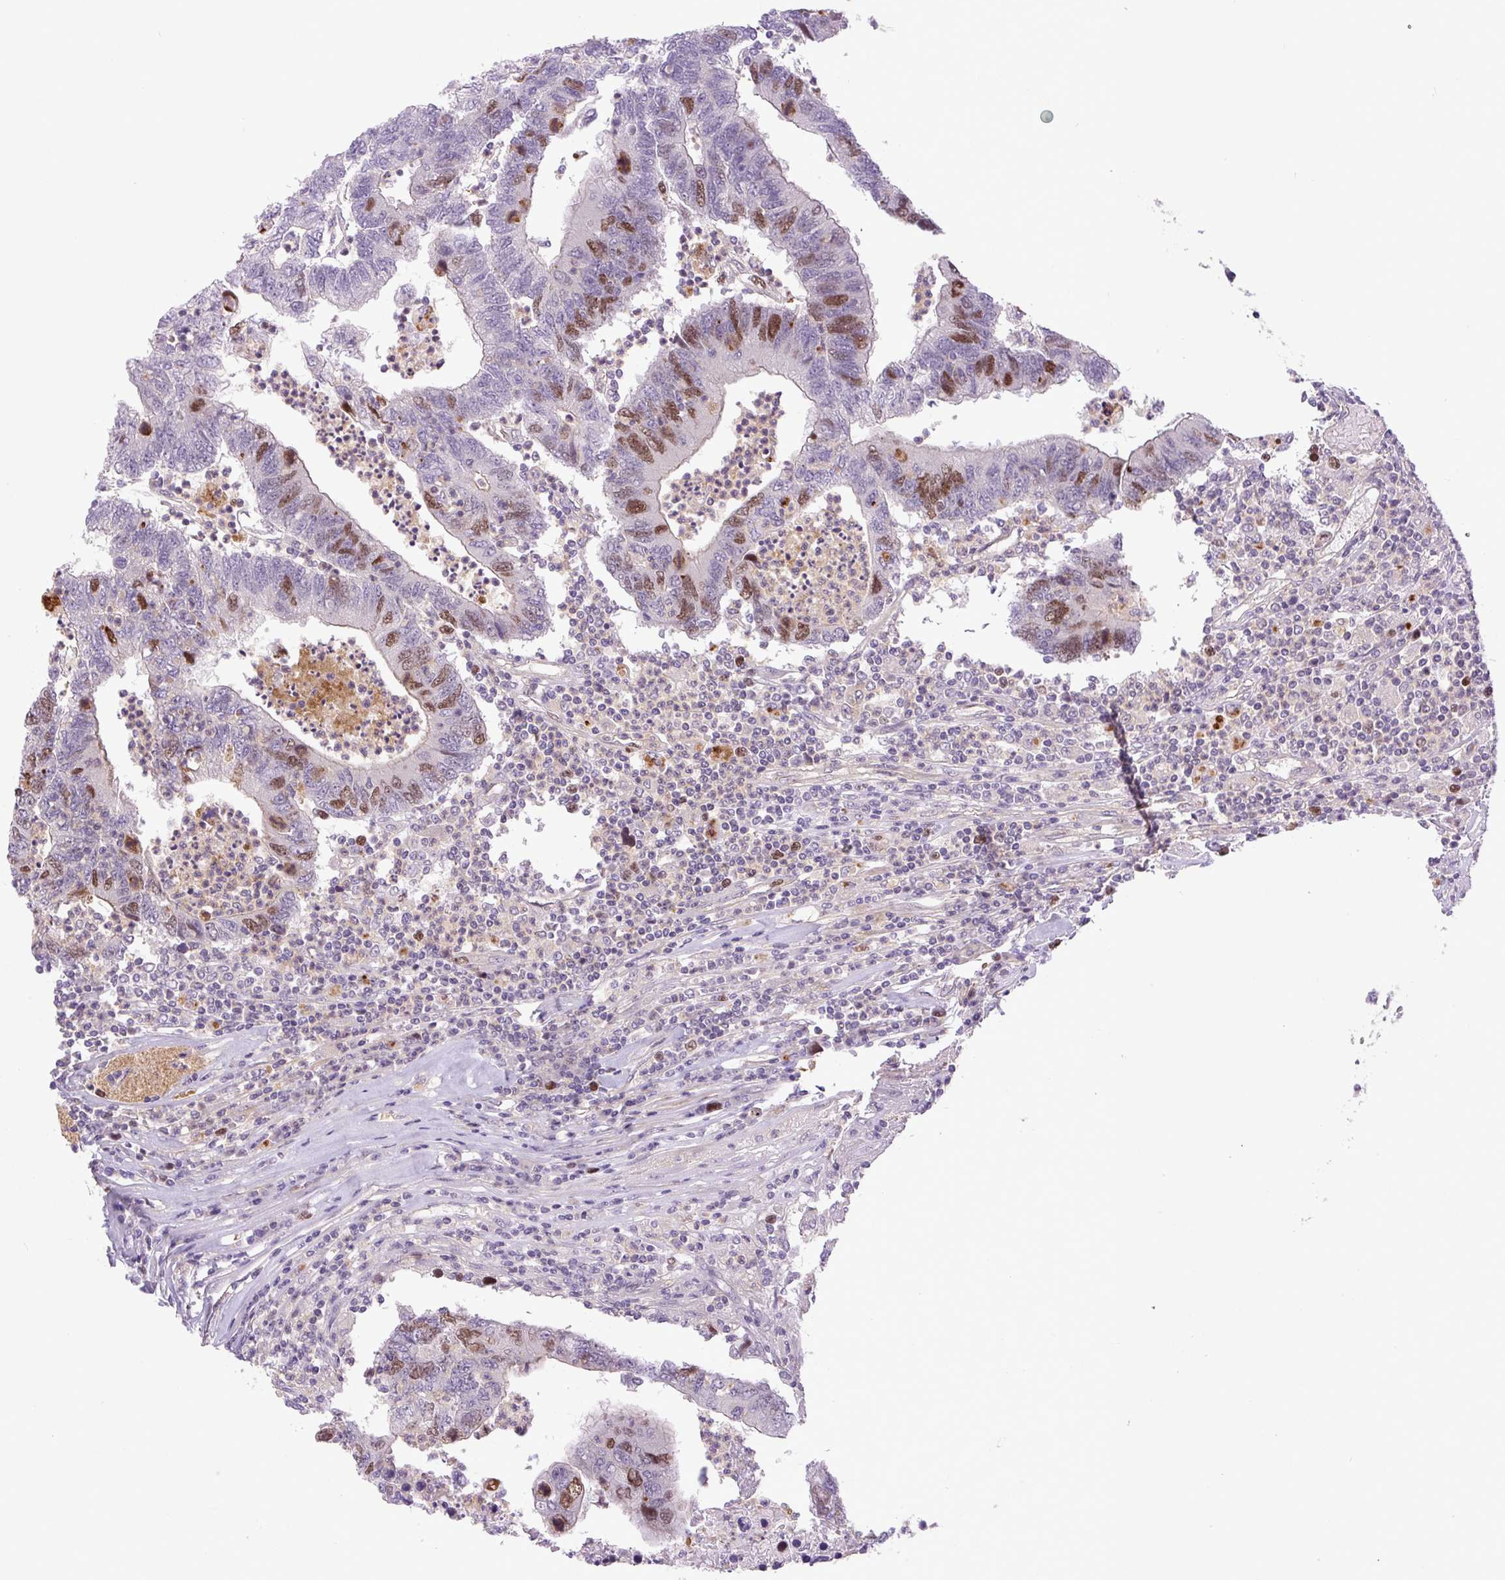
{"staining": {"intensity": "moderate", "quantity": "25%-75%", "location": "nuclear"}, "tissue": "colorectal cancer", "cell_type": "Tumor cells", "image_type": "cancer", "snomed": [{"axis": "morphology", "description": "Adenocarcinoma, NOS"}, {"axis": "topography", "description": "Colon"}], "caption": "Immunohistochemistry (DAB) staining of colorectal cancer reveals moderate nuclear protein expression in about 25%-75% of tumor cells. The staining was performed using DAB (3,3'-diaminobenzidine) to visualize the protein expression in brown, while the nuclei were stained in blue with hematoxylin (Magnification: 20x).", "gene": "KIFC1", "patient": {"sex": "female", "age": 48}}